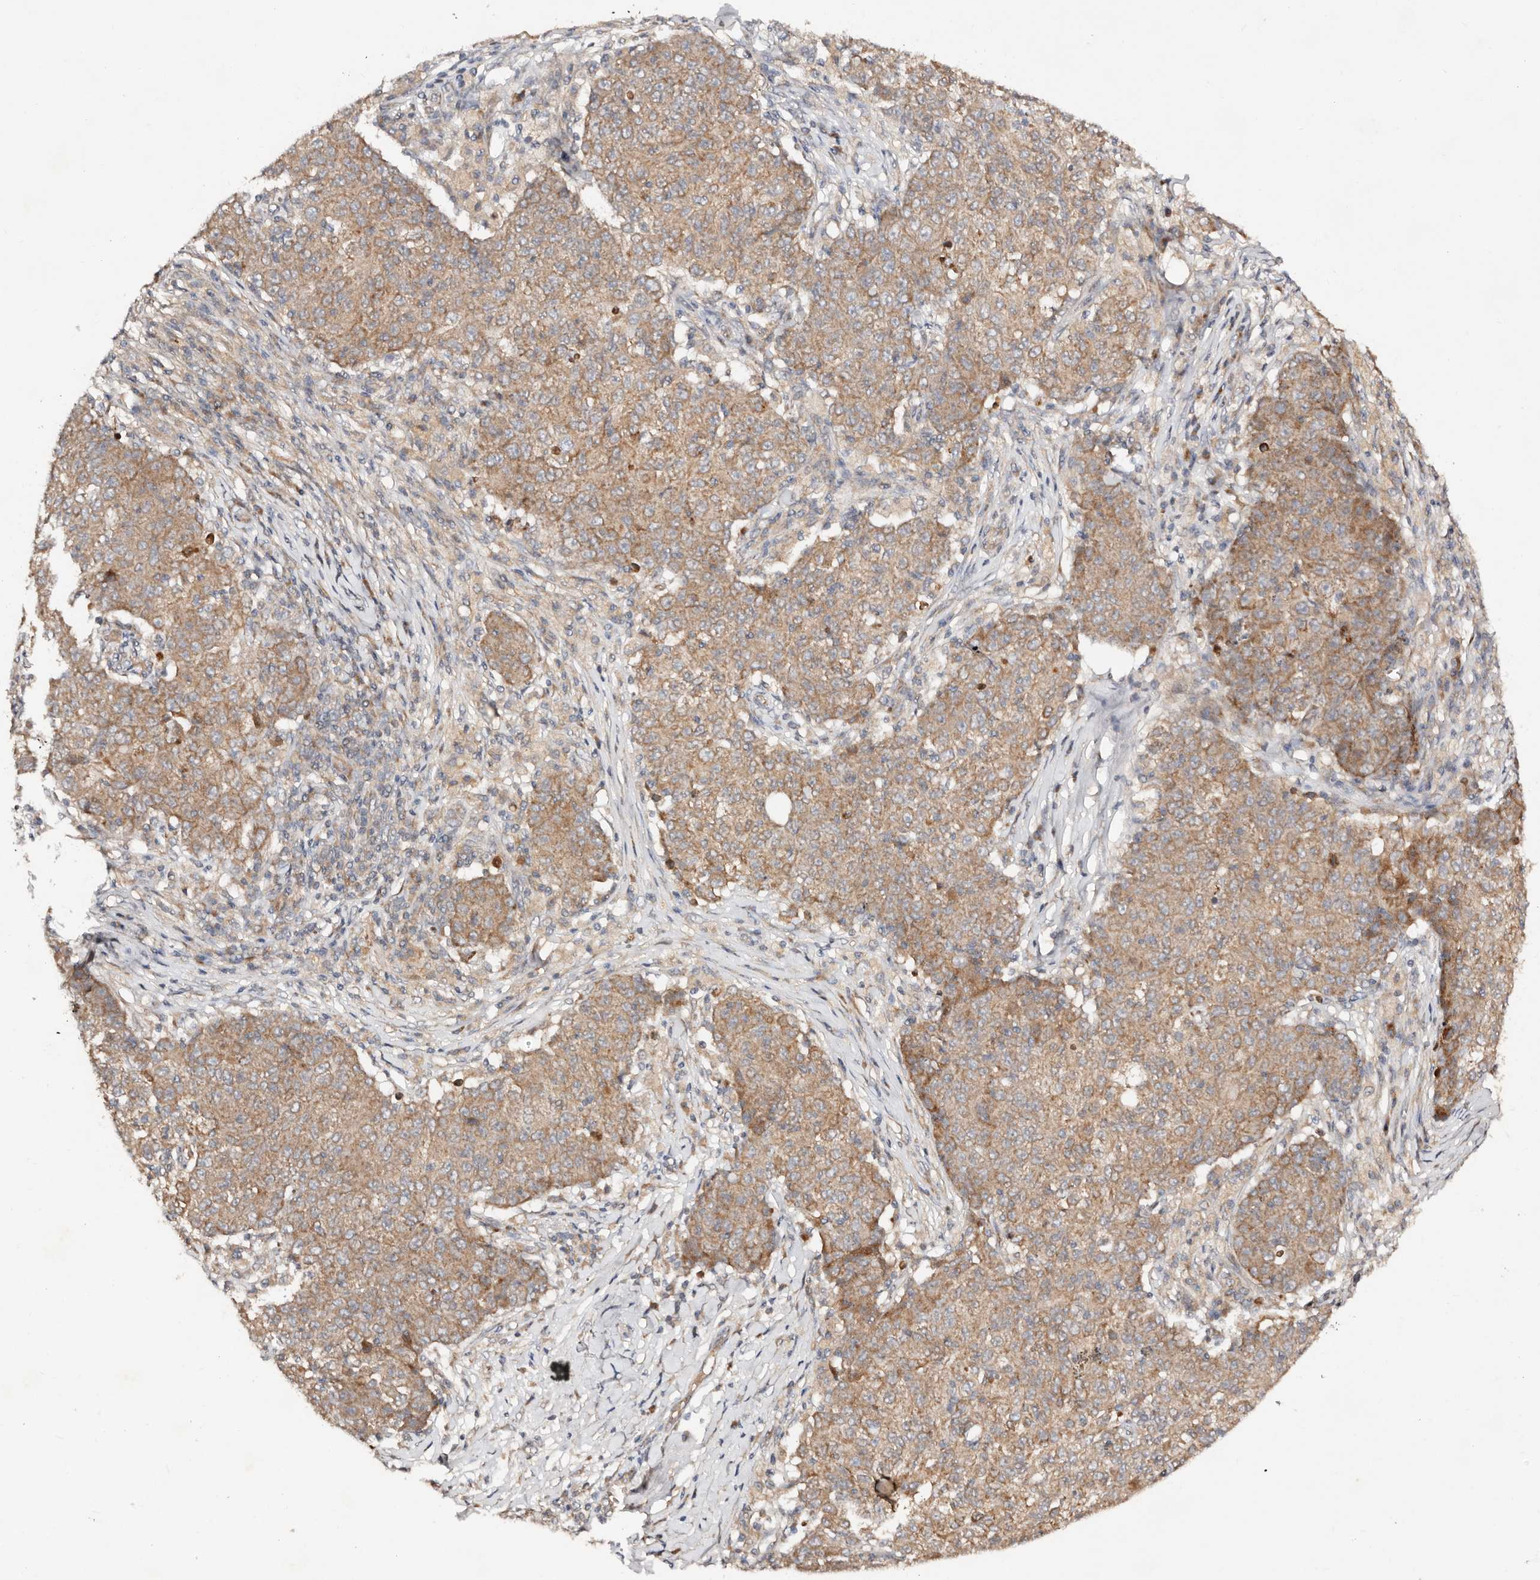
{"staining": {"intensity": "moderate", "quantity": ">75%", "location": "cytoplasmic/membranous"}, "tissue": "ovarian cancer", "cell_type": "Tumor cells", "image_type": "cancer", "snomed": [{"axis": "morphology", "description": "Carcinoma, endometroid"}, {"axis": "topography", "description": "Ovary"}], "caption": "This micrograph shows ovarian cancer (endometroid carcinoma) stained with IHC to label a protein in brown. The cytoplasmic/membranous of tumor cells show moderate positivity for the protein. Nuclei are counter-stained blue.", "gene": "DENND11", "patient": {"sex": "female", "age": 42}}